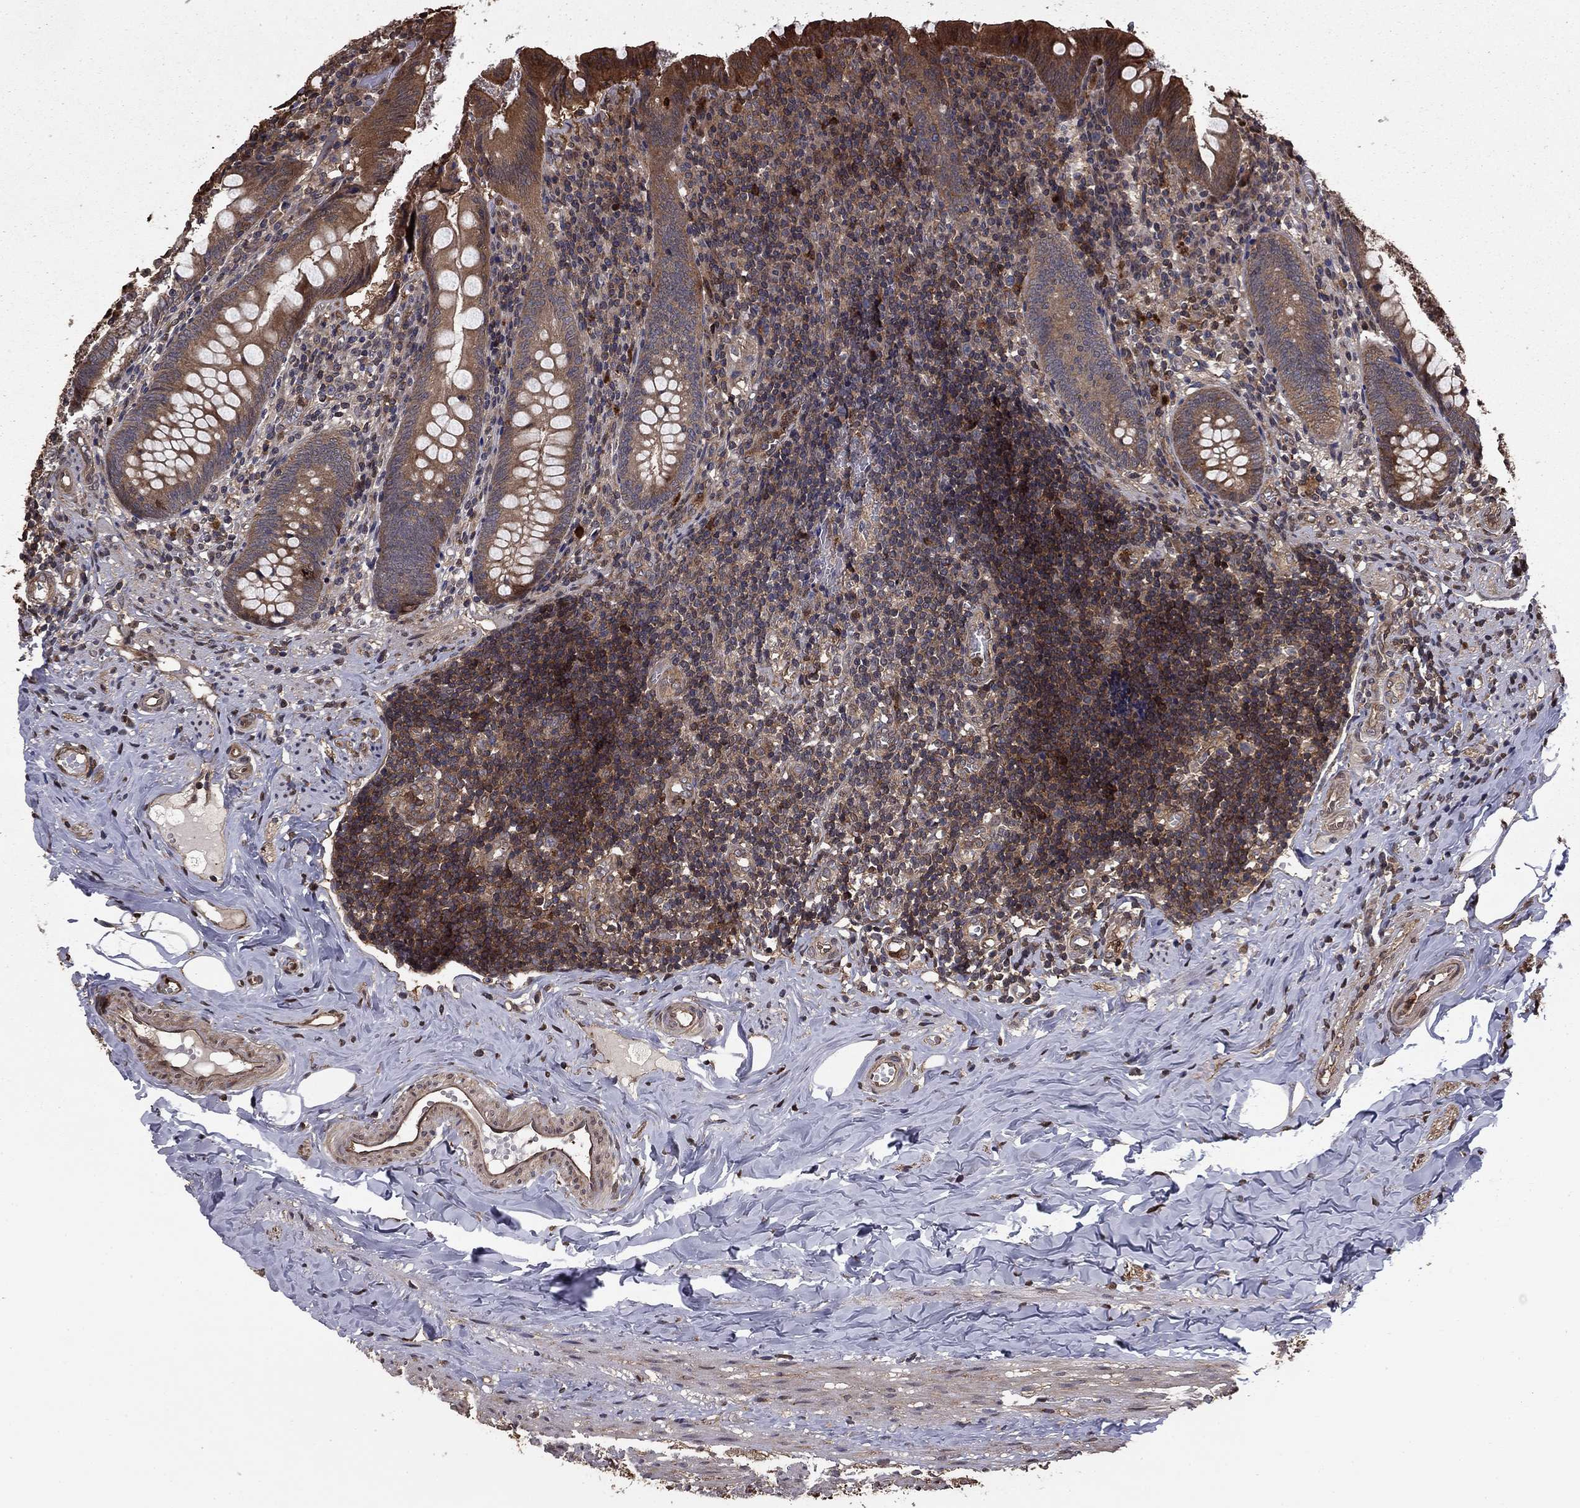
{"staining": {"intensity": "moderate", "quantity": ">75%", "location": "cytoplasmic/membranous"}, "tissue": "appendix", "cell_type": "Glandular cells", "image_type": "normal", "snomed": [{"axis": "morphology", "description": "Normal tissue, NOS"}, {"axis": "topography", "description": "Appendix"}], "caption": "Appendix stained for a protein (brown) demonstrates moderate cytoplasmic/membranous positive staining in approximately >75% of glandular cells.", "gene": "GYG1", "patient": {"sex": "female", "age": 23}}